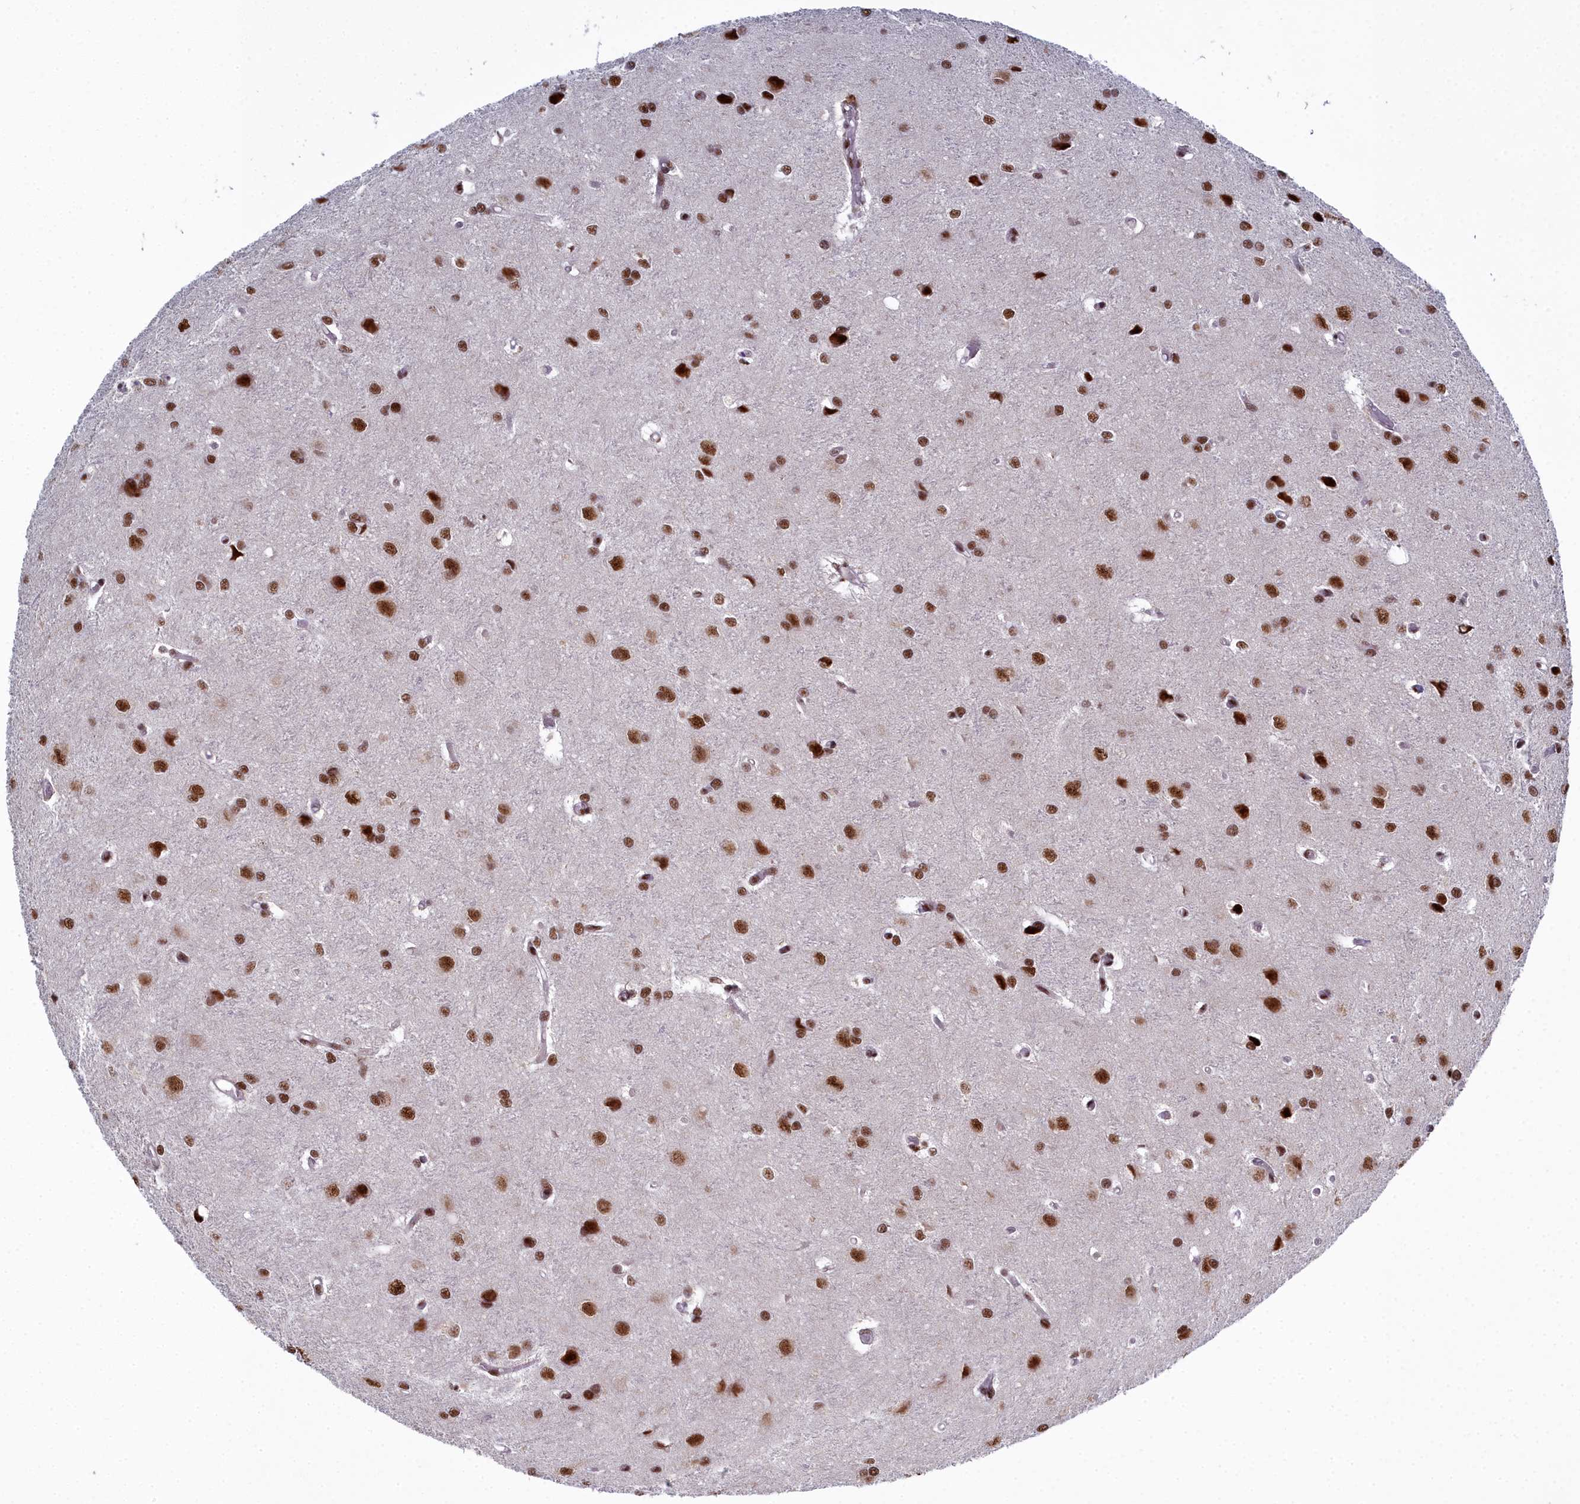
{"staining": {"intensity": "strong", "quantity": ">75%", "location": "nuclear"}, "tissue": "glioma", "cell_type": "Tumor cells", "image_type": "cancer", "snomed": [{"axis": "morphology", "description": "Glioma, malignant, High grade"}, {"axis": "topography", "description": "Brain"}], "caption": "An image of human malignant glioma (high-grade) stained for a protein exhibits strong nuclear brown staining in tumor cells. The protein of interest is stained brown, and the nuclei are stained in blue (DAB IHC with brightfield microscopy, high magnification).", "gene": "SF3B3", "patient": {"sex": "female", "age": 50}}